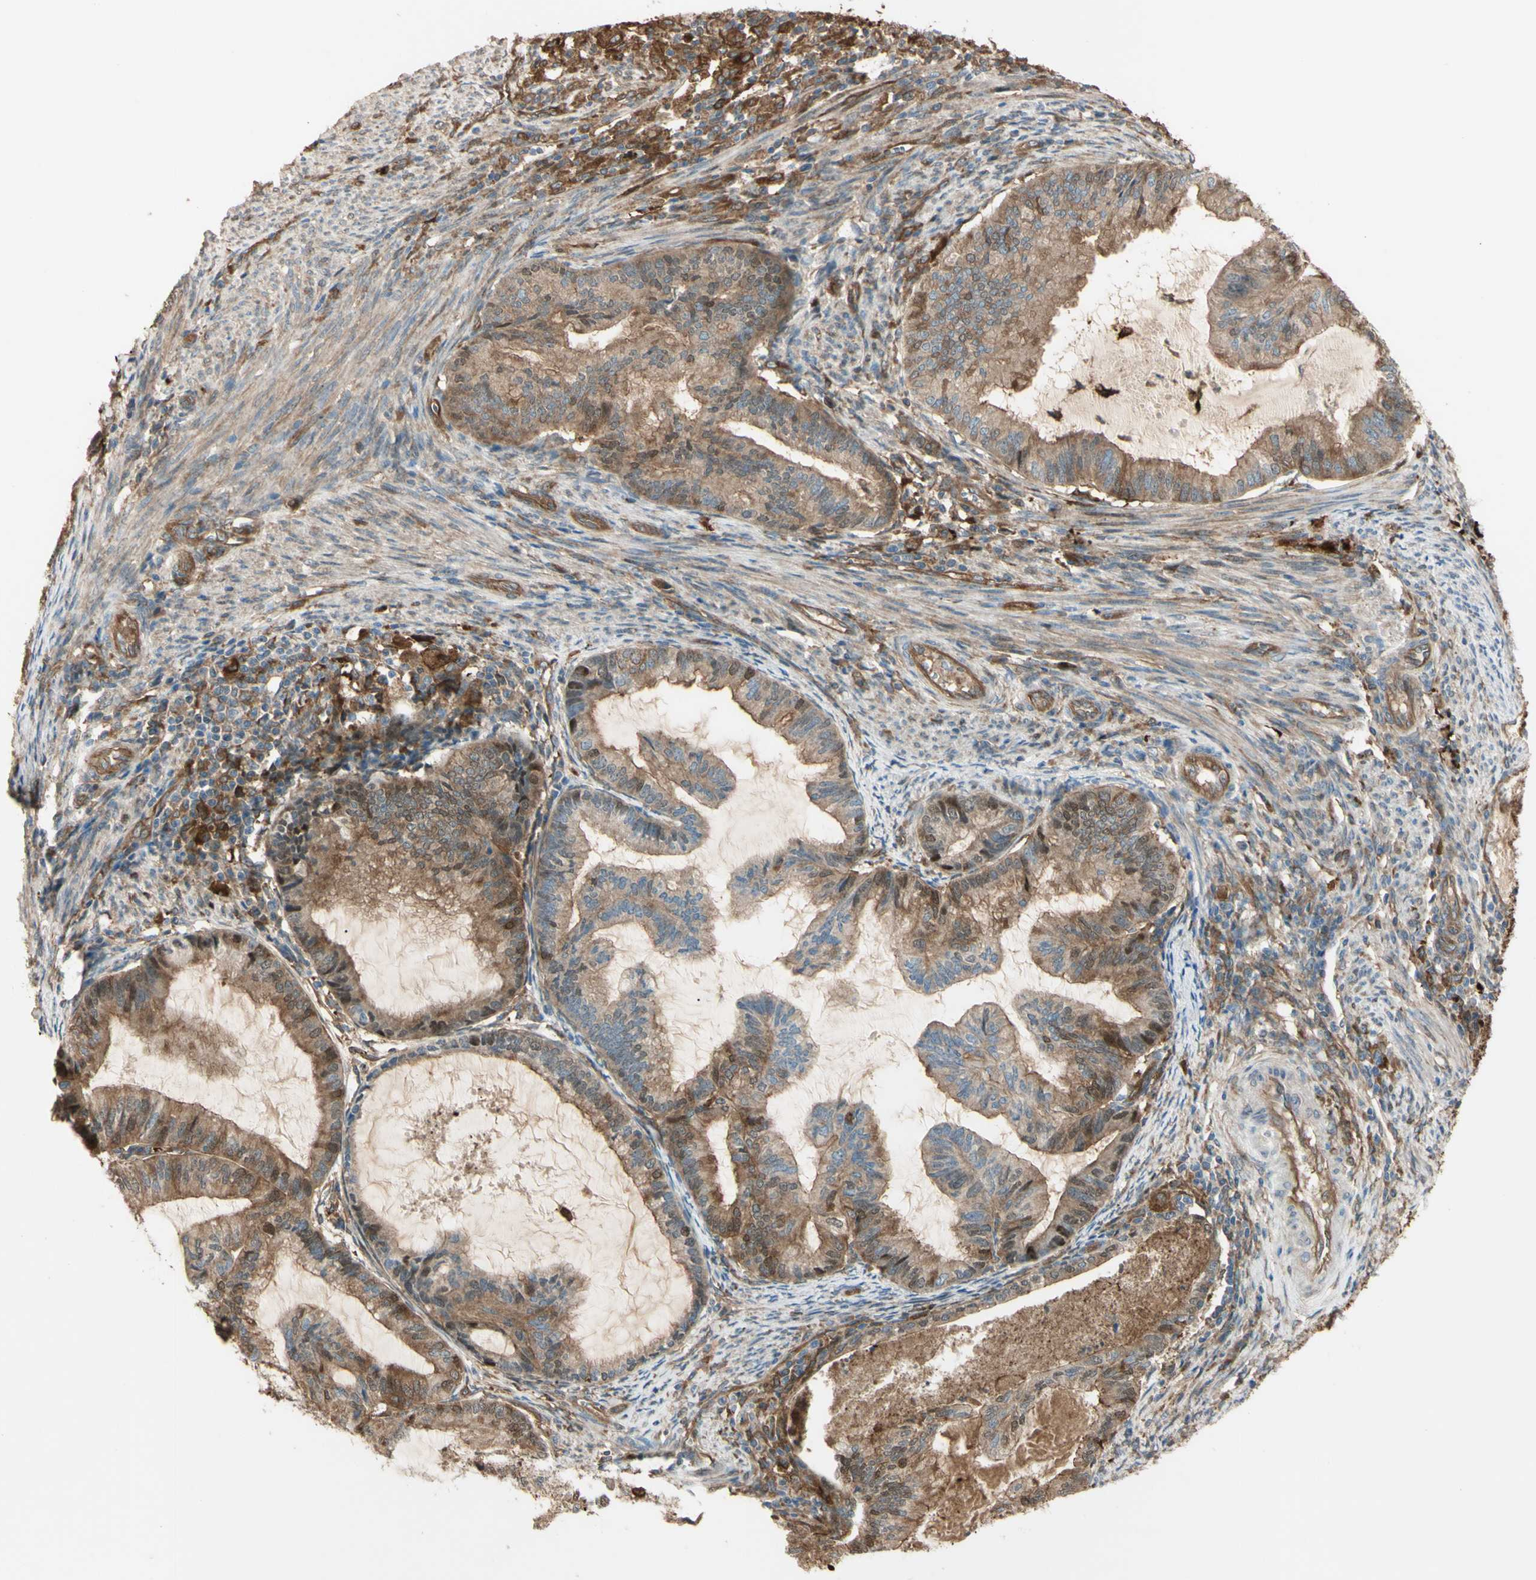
{"staining": {"intensity": "moderate", "quantity": ">75%", "location": "cytoplasmic/membranous,nuclear"}, "tissue": "cervical cancer", "cell_type": "Tumor cells", "image_type": "cancer", "snomed": [{"axis": "morphology", "description": "Normal tissue, NOS"}, {"axis": "morphology", "description": "Adenocarcinoma, NOS"}, {"axis": "topography", "description": "Cervix"}, {"axis": "topography", "description": "Endometrium"}], "caption": "Immunohistochemical staining of human cervical cancer displays moderate cytoplasmic/membranous and nuclear protein expression in approximately >75% of tumor cells.", "gene": "PTPN12", "patient": {"sex": "female", "age": 86}}